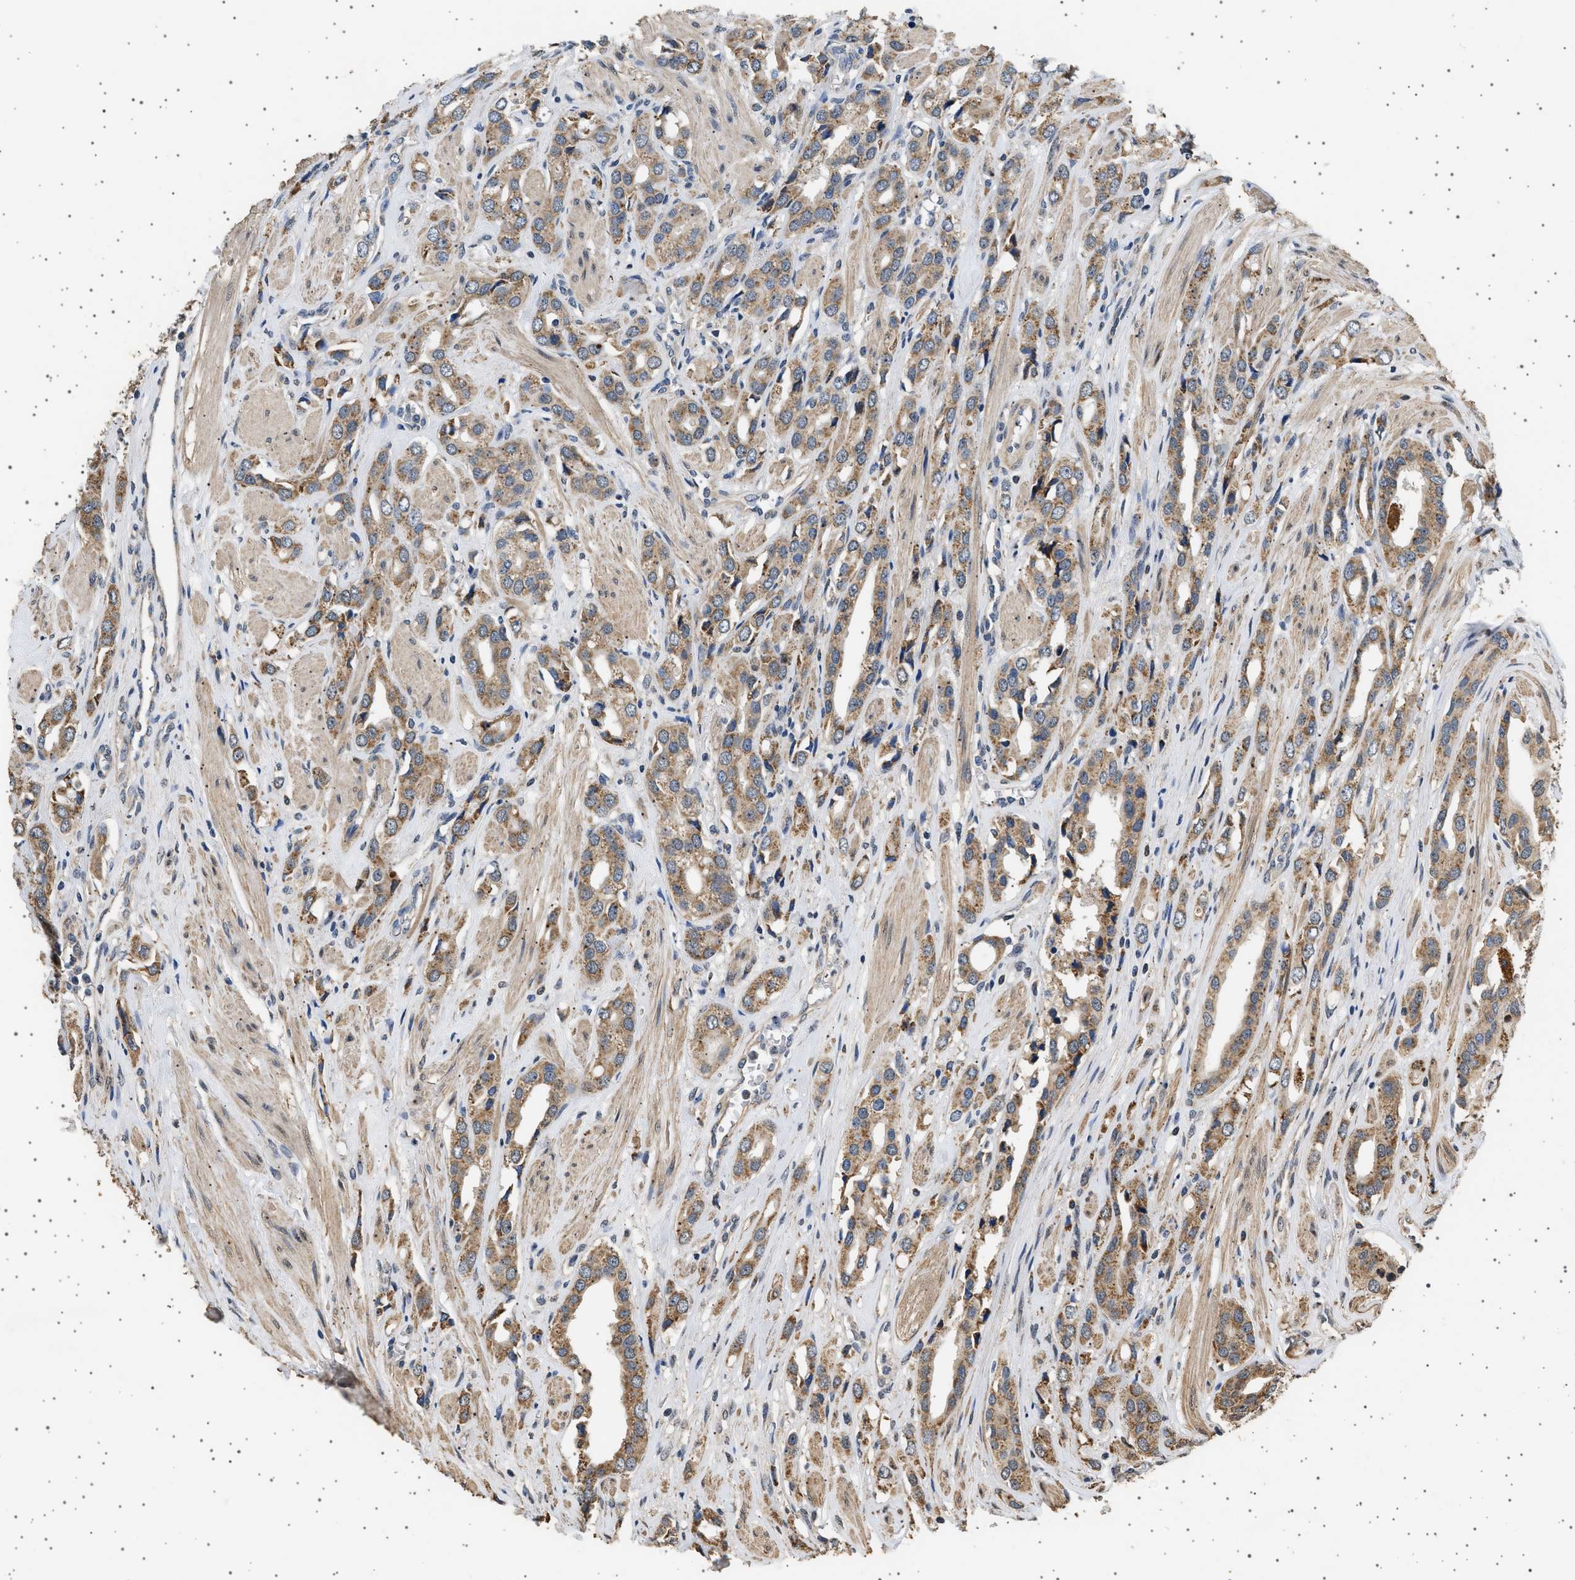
{"staining": {"intensity": "moderate", "quantity": ">75%", "location": "cytoplasmic/membranous"}, "tissue": "prostate cancer", "cell_type": "Tumor cells", "image_type": "cancer", "snomed": [{"axis": "morphology", "description": "Adenocarcinoma, High grade"}, {"axis": "topography", "description": "Prostate"}], "caption": "This image exhibits immunohistochemistry (IHC) staining of human high-grade adenocarcinoma (prostate), with medium moderate cytoplasmic/membranous positivity in approximately >75% of tumor cells.", "gene": "KCNA4", "patient": {"sex": "male", "age": 52}}